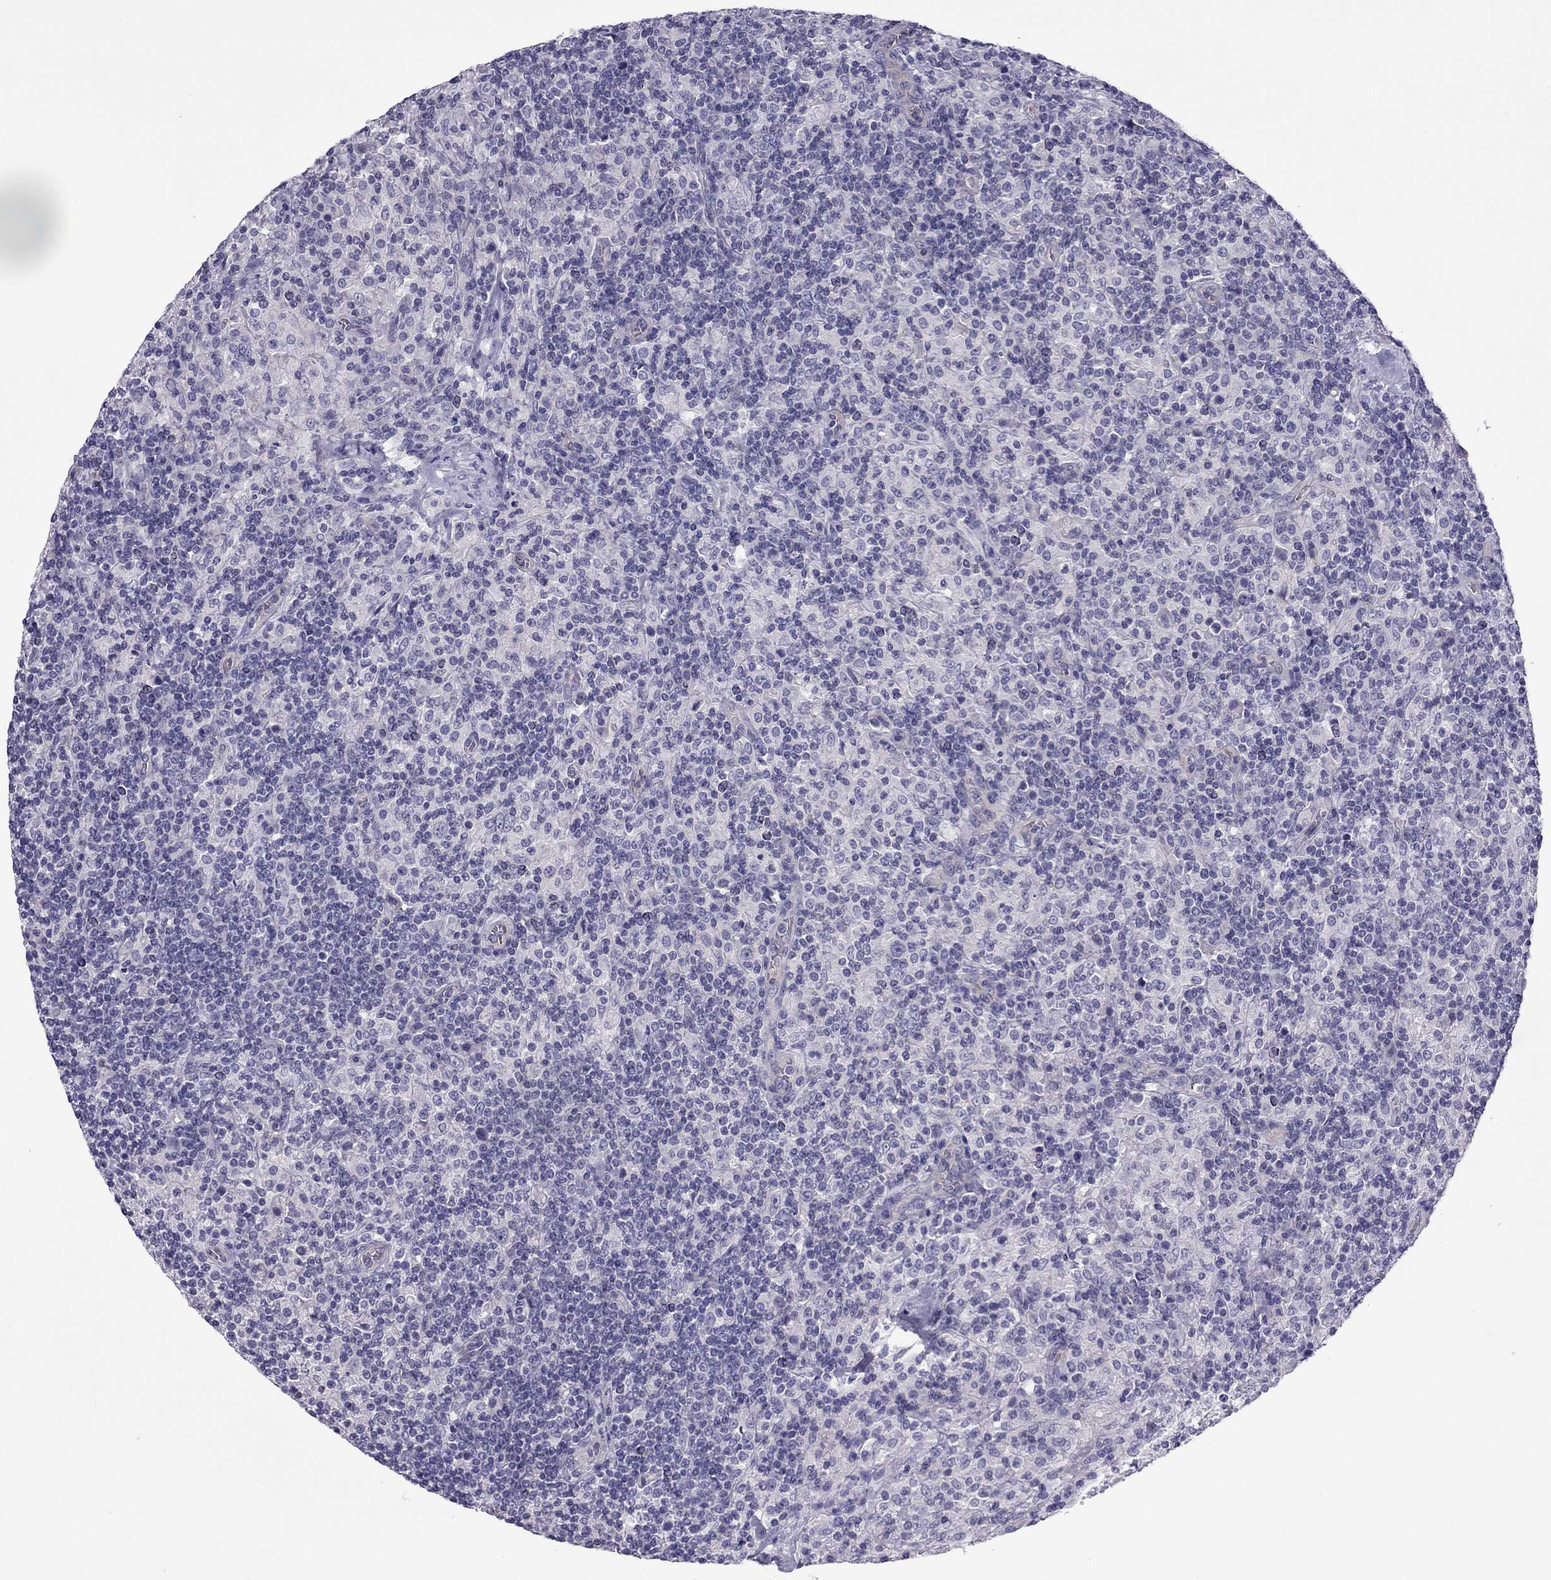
{"staining": {"intensity": "negative", "quantity": "none", "location": "none"}, "tissue": "lymphoma", "cell_type": "Tumor cells", "image_type": "cancer", "snomed": [{"axis": "morphology", "description": "Hodgkin's disease, NOS"}, {"axis": "topography", "description": "Lymph node"}], "caption": "Human lymphoma stained for a protein using IHC shows no expression in tumor cells.", "gene": "GJA8", "patient": {"sex": "male", "age": 70}}